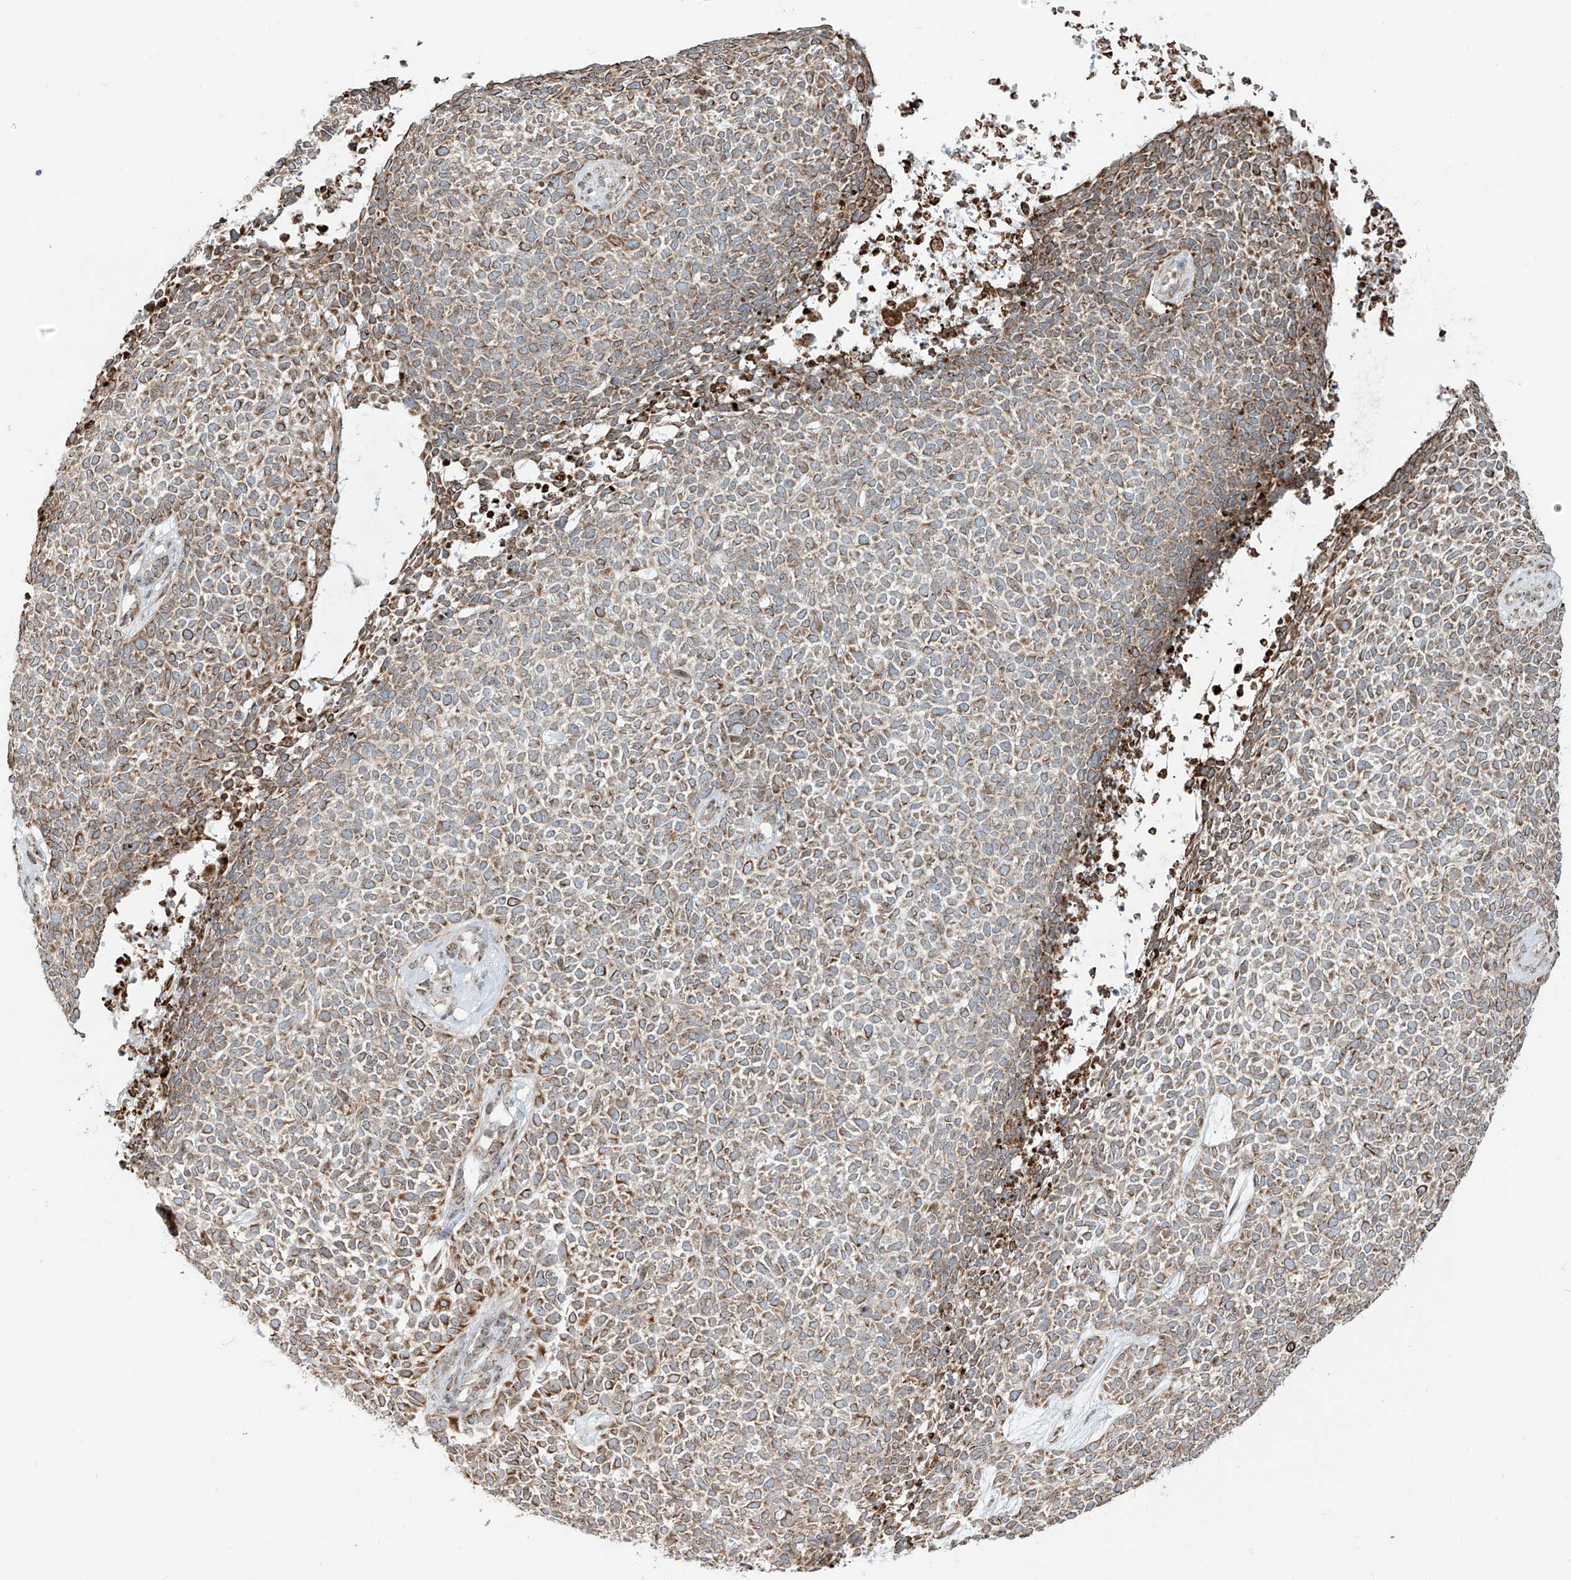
{"staining": {"intensity": "moderate", "quantity": ">75%", "location": "cytoplasmic/membranous"}, "tissue": "skin cancer", "cell_type": "Tumor cells", "image_type": "cancer", "snomed": [{"axis": "morphology", "description": "Basal cell carcinoma"}, {"axis": "topography", "description": "Skin"}], "caption": "Immunohistochemical staining of basal cell carcinoma (skin) shows moderate cytoplasmic/membranous protein expression in about >75% of tumor cells.", "gene": "ZBTB8A", "patient": {"sex": "female", "age": 84}}